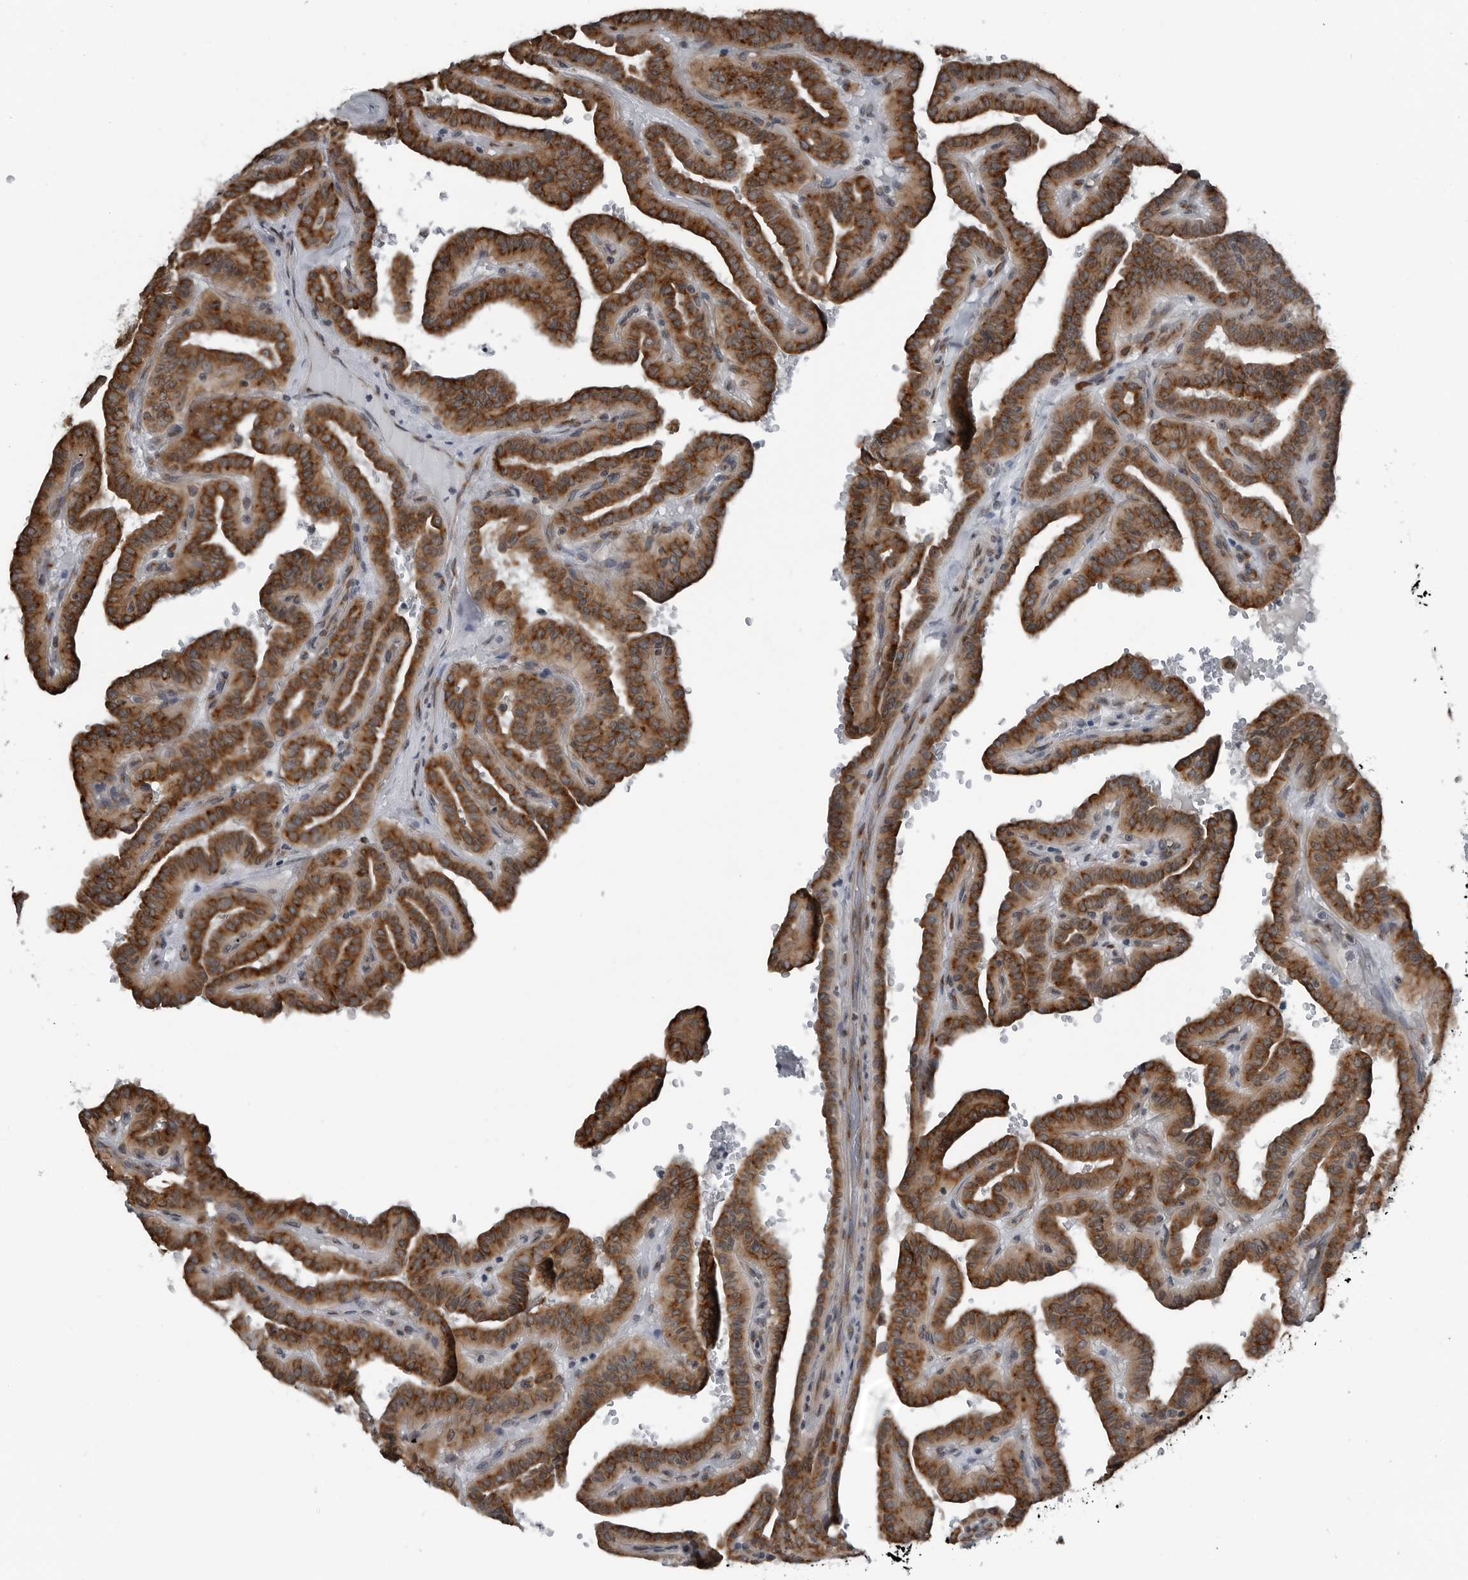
{"staining": {"intensity": "strong", "quantity": ">75%", "location": "cytoplasmic/membranous"}, "tissue": "thyroid cancer", "cell_type": "Tumor cells", "image_type": "cancer", "snomed": [{"axis": "morphology", "description": "Papillary adenocarcinoma, NOS"}, {"axis": "topography", "description": "Thyroid gland"}], "caption": "The micrograph displays immunohistochemical staining of thyroid papillary adenocarcinoma. There is strong cytoplasmic/membranous staining is identified in about >75% of tumor cells.", "gene": "CEP85", "patient": {"sex": "male", "age": 77}}